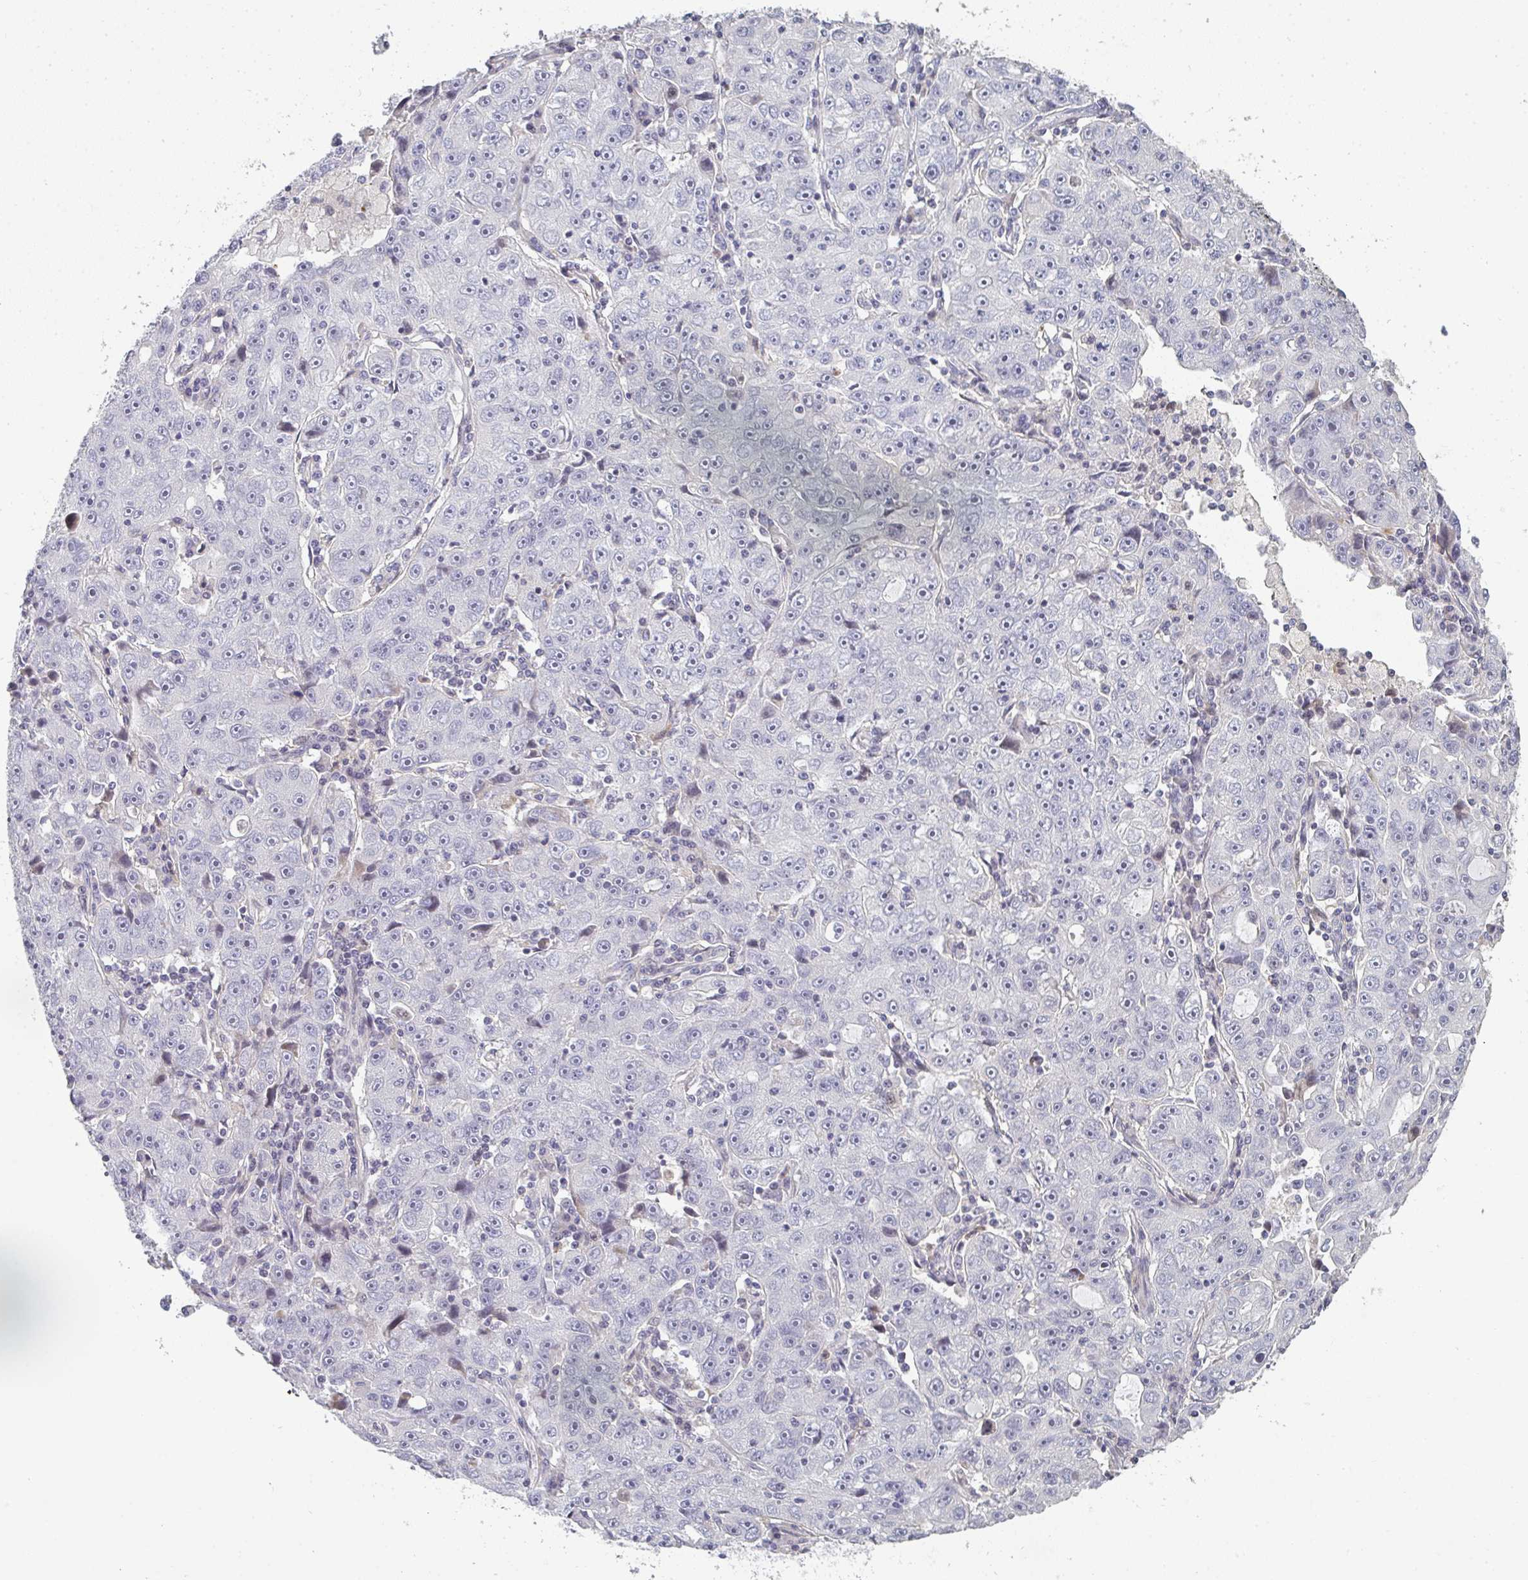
{"staining": {"intensity": "negative", "quantity": "none", "location": "none"}, "tissue": "lung cancer", "cell_type": "Tumor cells", "image_type": "cancer", "snomed": [{"axis": "morphology", "description": "Normal morphology"}, {"axis": "morphology", "description": "Adenocarcinoma, NOS"}, {"axis": "topography", "description": "Lymph node"}, {"axis": "topography", "description": "Lung"}], "caption": "This is a photomicrograph of IHC staining of lung adenocarcinoma, which shows no expression in tumor cells.", "gene": "A1CF", "patient": {"sex": "female", "age": 57}}